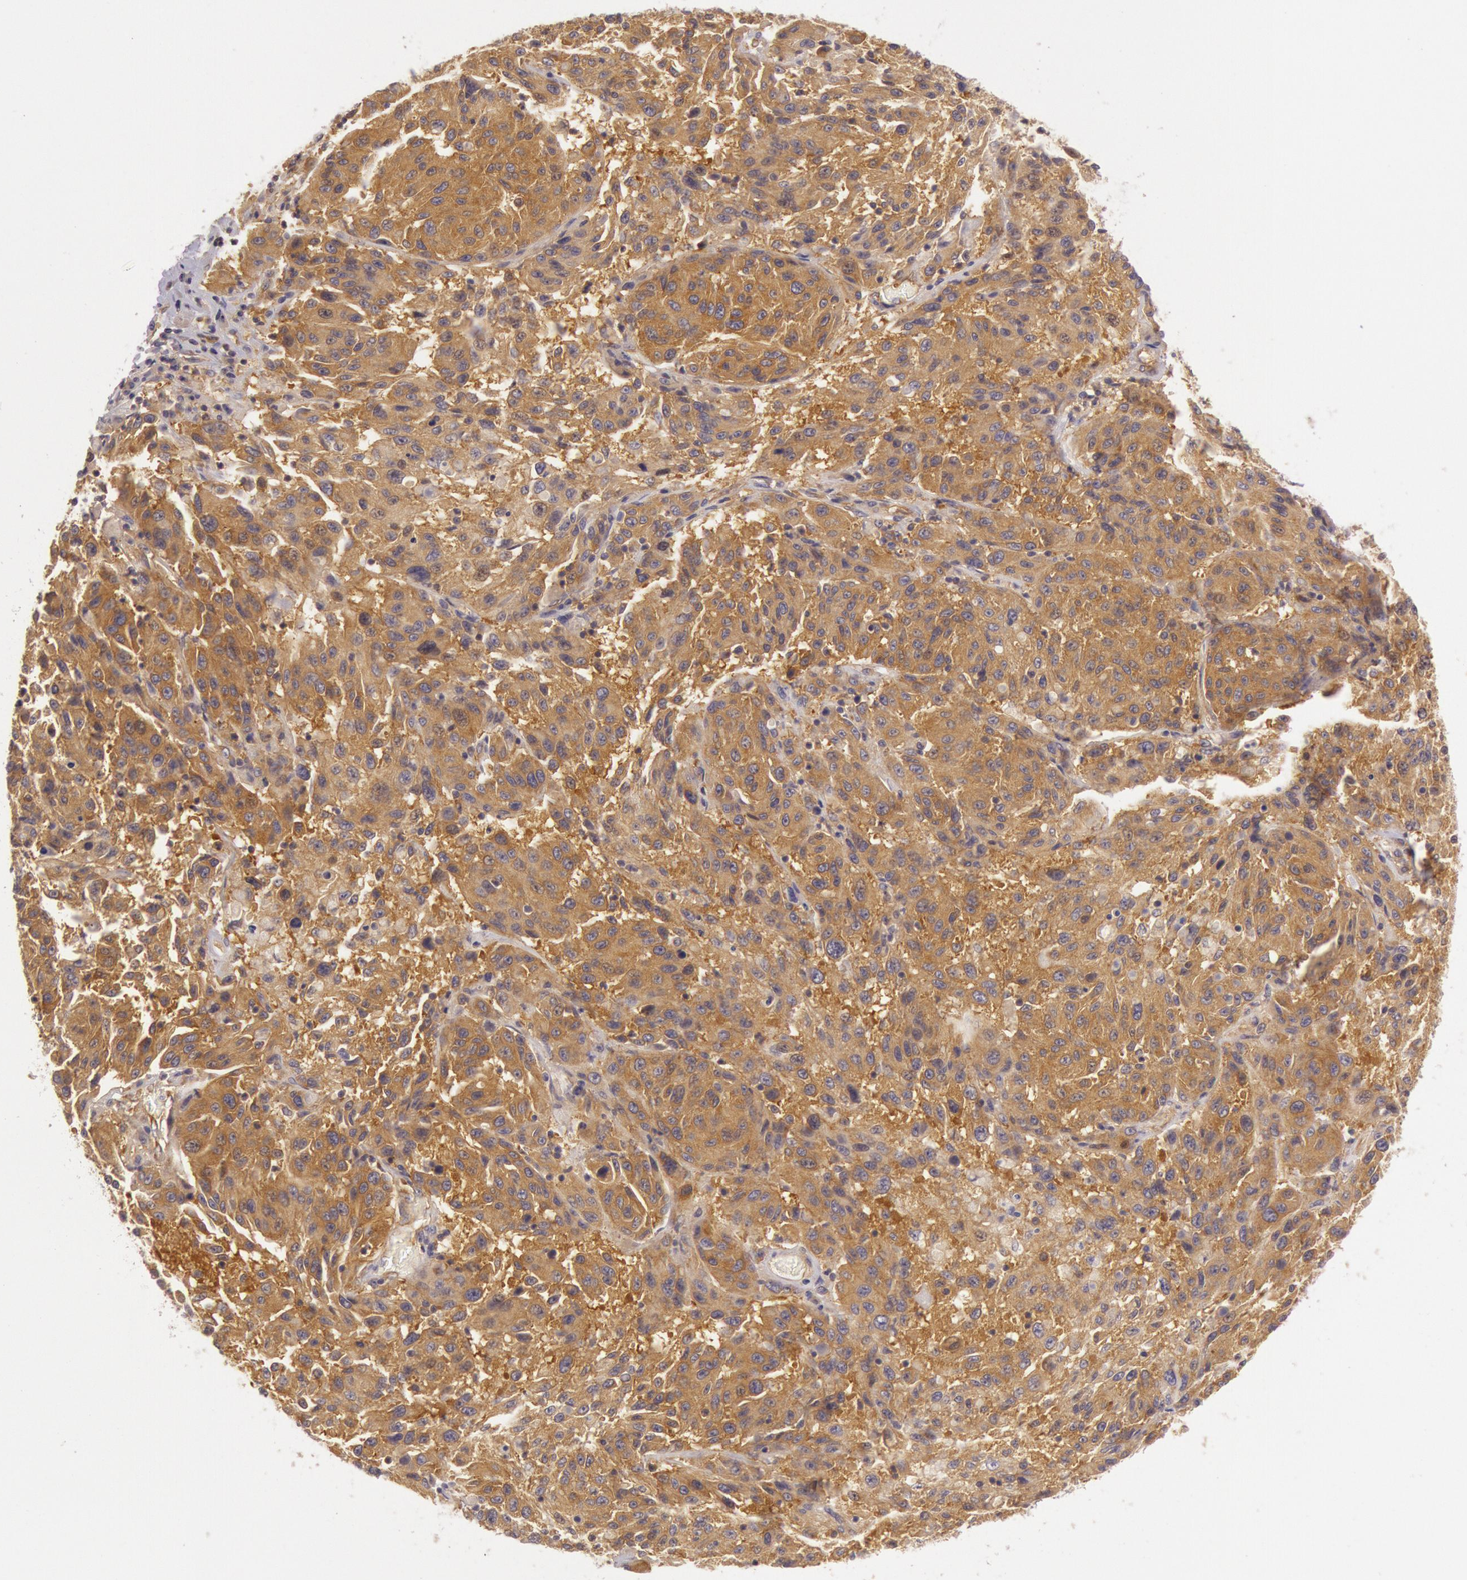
{"staining": {"intensity": "moderate", "quantity": ">75%", "location": "cytoplasmic/membranous"}, "tissue": "melanoma", "cell_type": "Tumor cells", "image_type": "cancer", "snomed": [{"axis": "morphology", "description": "Malignant melanoma, NOS"}, {"axis": "topography", "description": "Skin"}], "caption": "Immunohistochemistry of malignant melanoma reveals medium levels of moderate cytoplasmic/membranous positivity in about >75% of tumor cells.", "gene": "CHUK", "patient": {"sex": "female", "age": 77}}